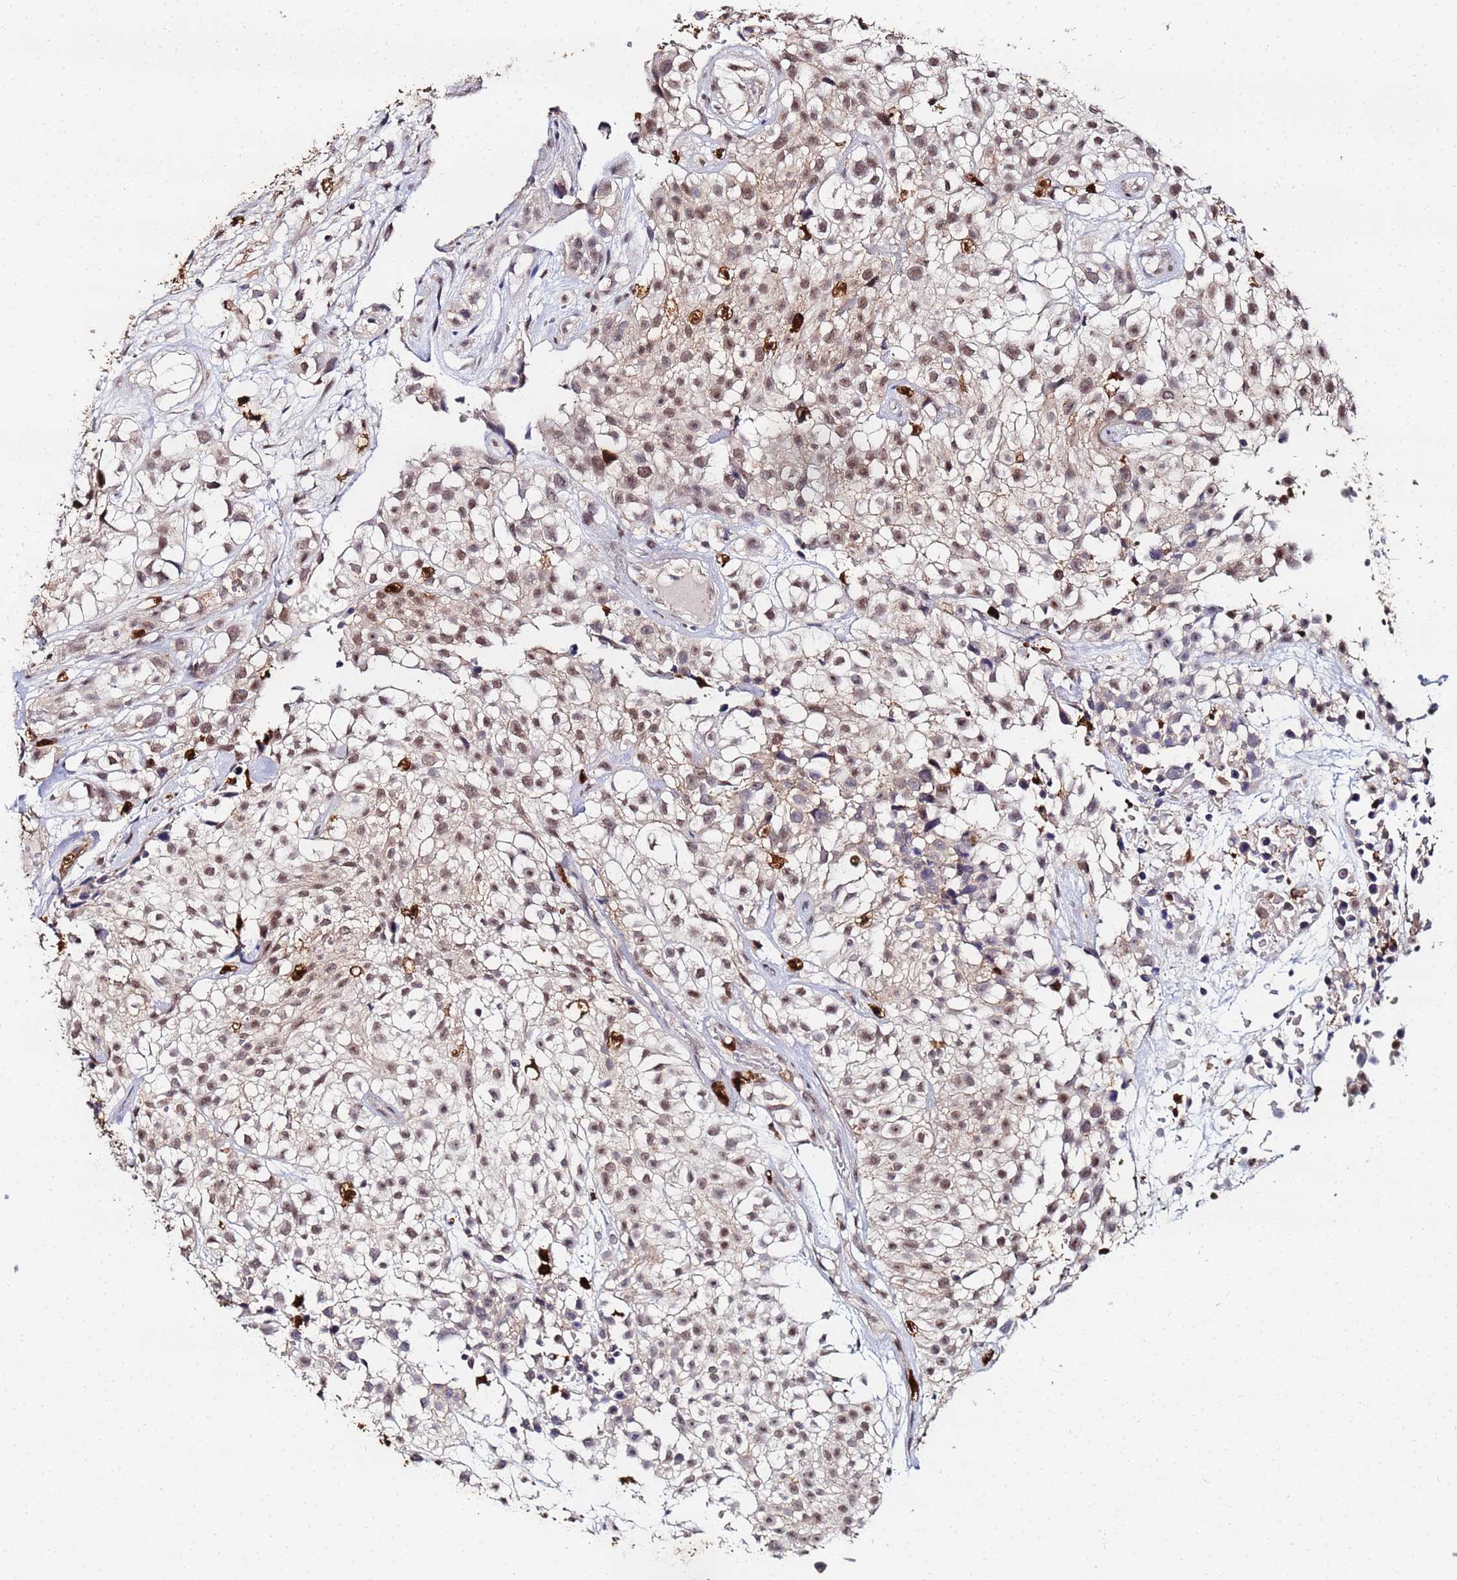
{"staining": {"intensity": "weak", "quantity": "25%-75%", "location": "nuclear"}, "tissue": "urothelial cancer", "cell_type": "Tumor cells", "image_type": "cancer", "snomed": [{"axis": "morphology", "description": "Urothelial carcinoma, High grade"}, {"axis": "topography", "description": "Urinary bladder"}], "caption": "The immunohistochemical stain highlights weak nuclear positivity in tumor cells of urothelial cancer tissue. Using DAB (brown) and hematoxylin (blue) stains, captured at high magnification using brightfield microscopy.", "gene": "MTCL1", "patient": {"sex": "male", "age": 56}}